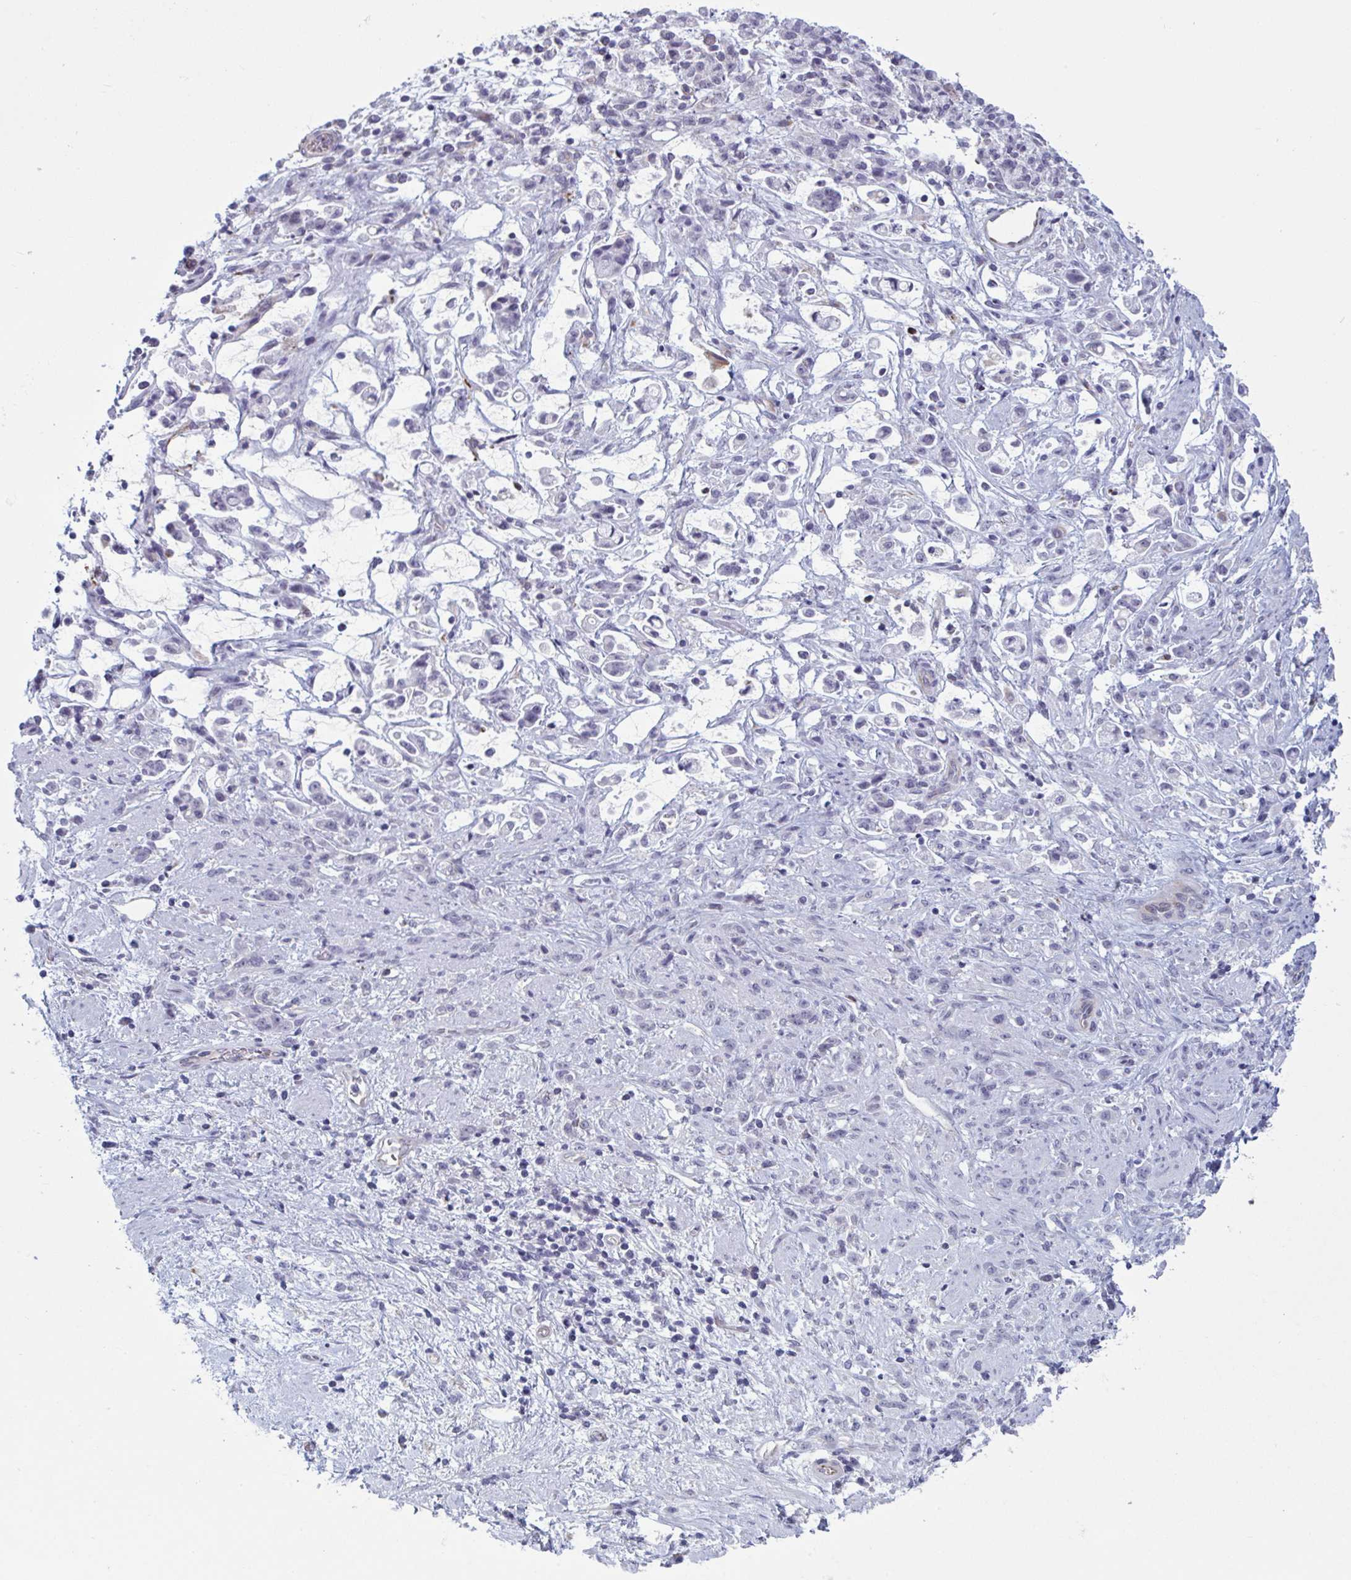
{"staining": {"intensity": "negative", "quantity": "none", "location": "none"}, "tissue": "stomach cancer", "cell_type": "Tumor cells", "image_type": "cancer", "snomed": [{"axis": "morphology", "description": "Adenocarcinoma, NOS"}, {"axis": "topography", "description": "Stomach"}], "caption": "This is an immunohistochemistry image of stomach cancer (adenocarcinoma). There is no expression in tumor cells.", "gene": "OR1L3", "patient": {"sex": "female", "age": 60}}